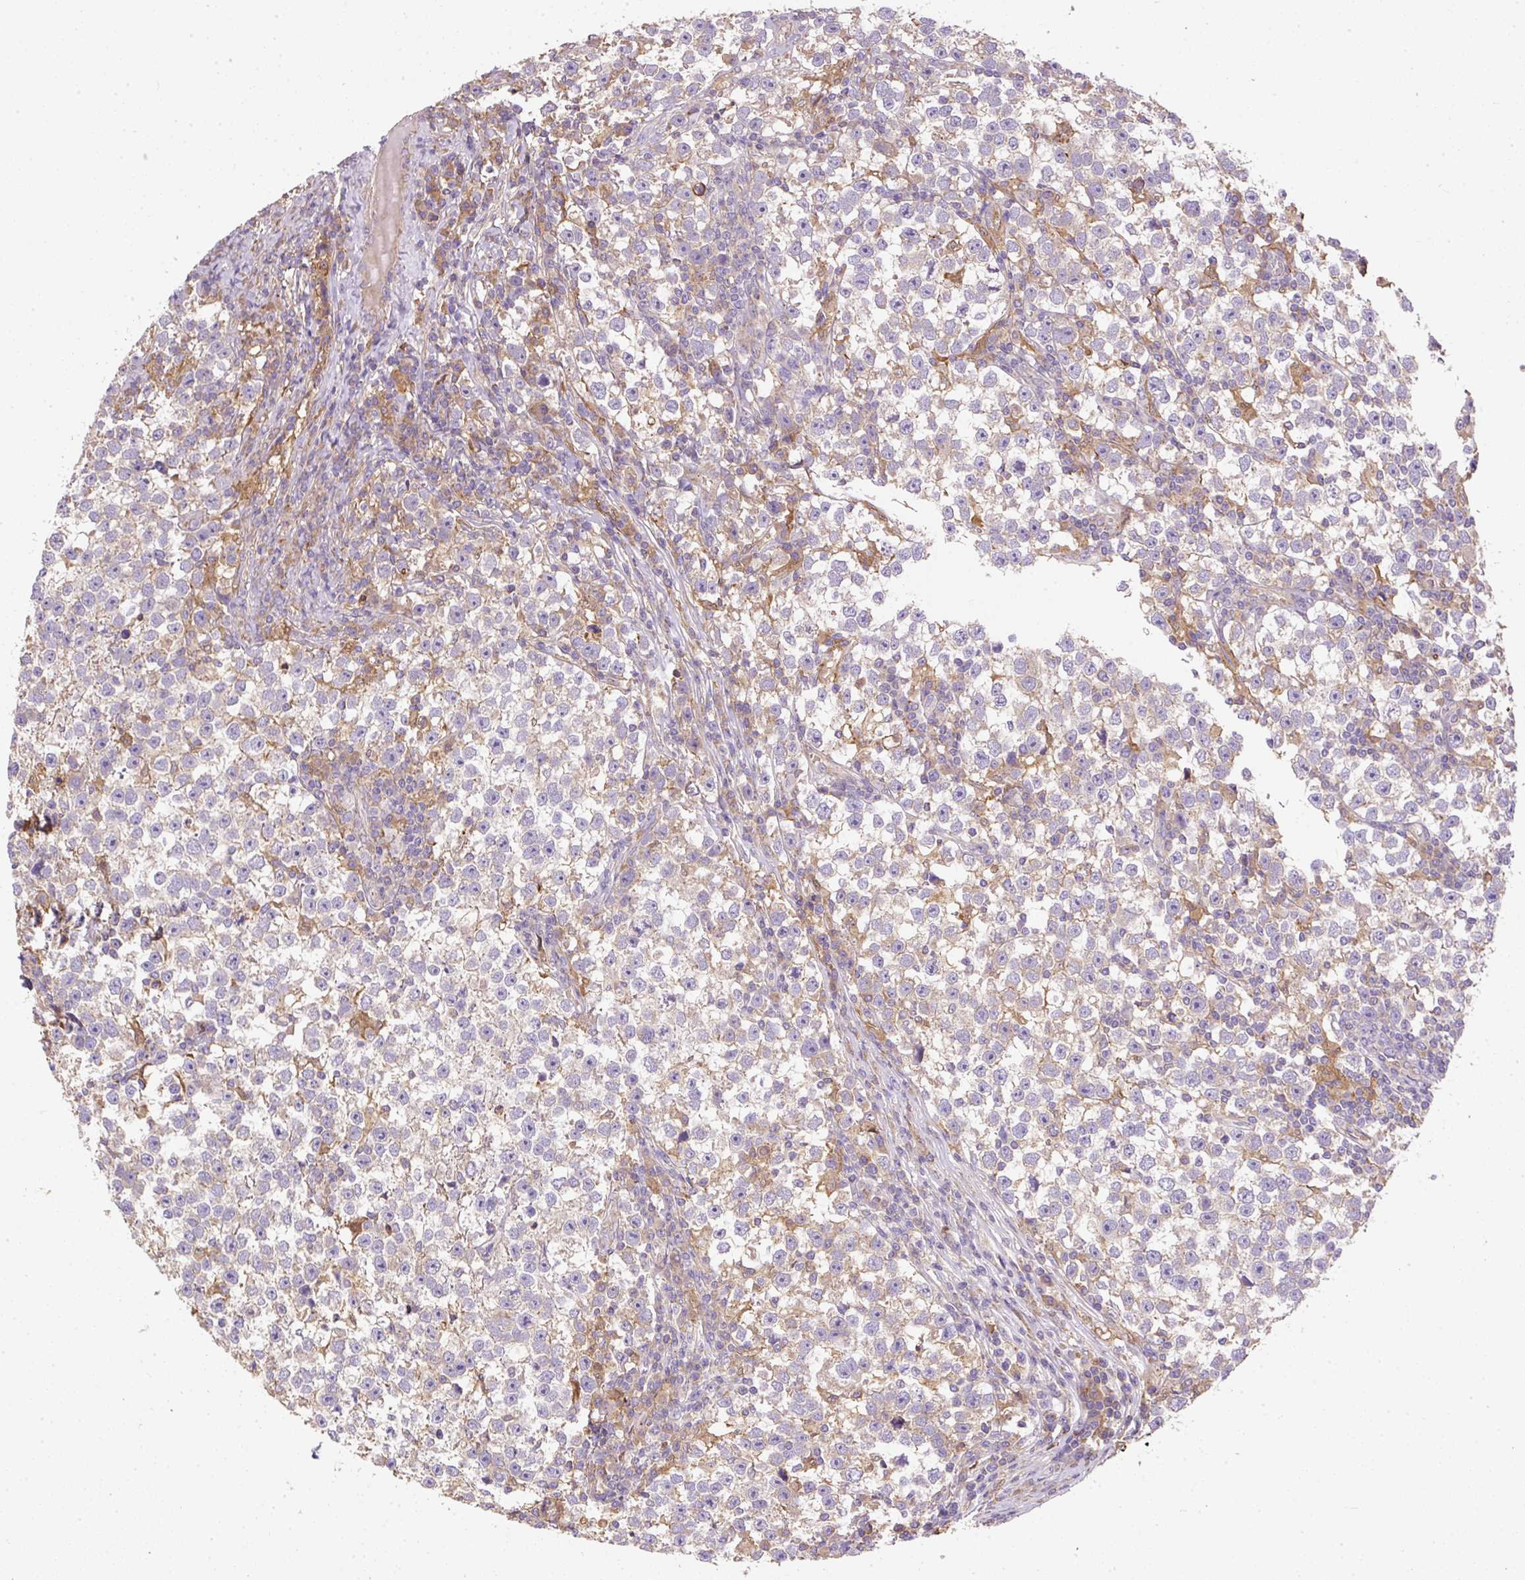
{"staining": {"intensity": "negative", "quantity": "none", "location": "none"}, "tissue": "testis cancer", "cell_type": "Tumor cells", "image_type": "cancer", "snomed": [{"axis": "morphology", "description": "Normal tissue, NOS"}, {"axis": "morphology", "description": "Seminoma, NOS"}, {"axis": "topography", "description": "Testis"}], "caption": "This is an IHC histopathology image of testis cancer. There is no staining in tumor cells.", "gene": "DAPK1", "patient": {"sex": "male", "age": 43}}